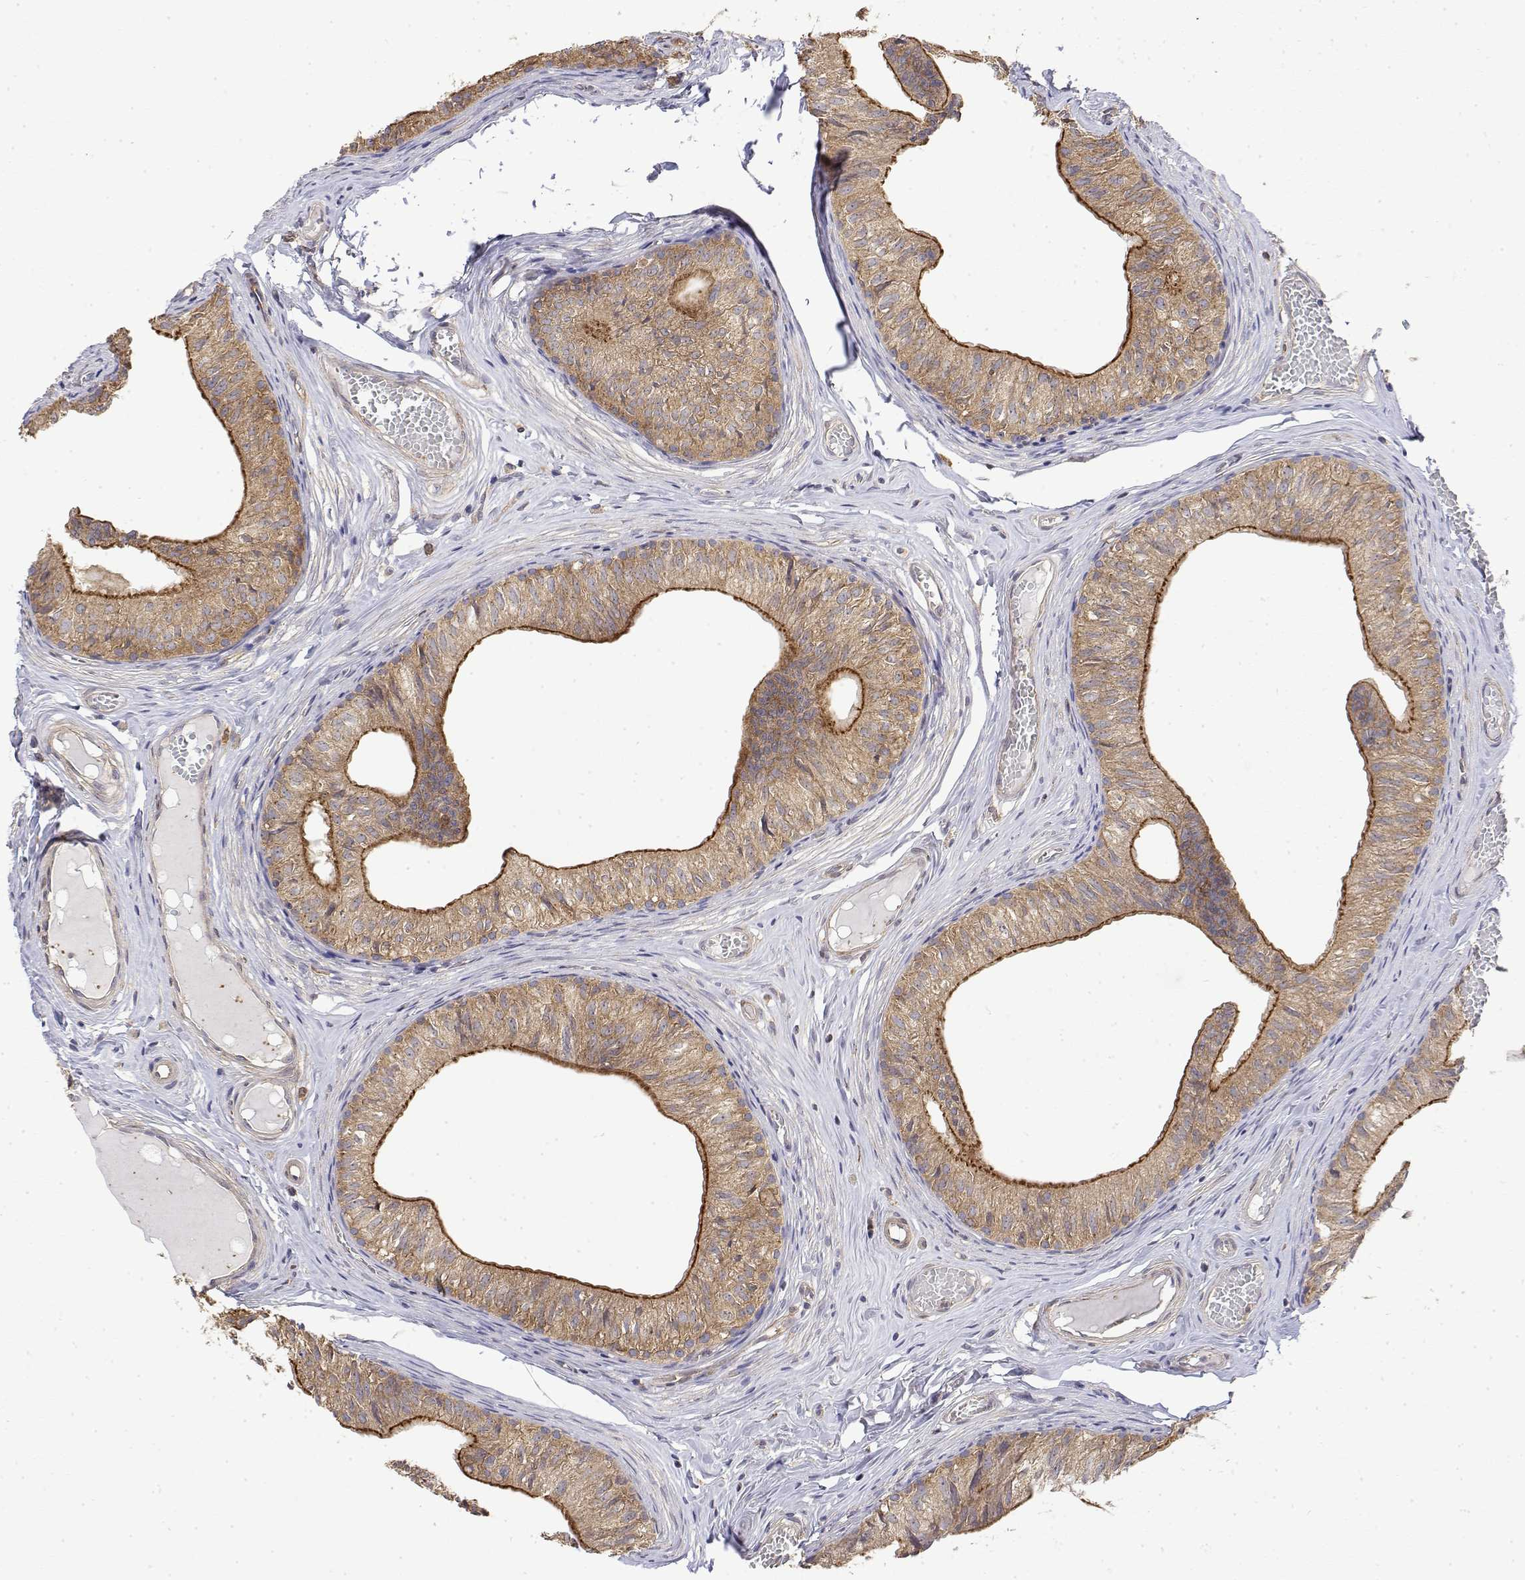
{"staining": {"intensity": "moderate", "quantity": ">75%", "location": "cytoplasmic/membranous"}, "tissue": "epididymis", "cell_type": "Glandular cells", "image_type": "normal", "snomed": [{"axis": "morphology", "description": "Normal tissue, NOS"}, {"axis": "topography", "description": "Epididymis"}], "caption": "Protein expression analysis of unremarkable epididymis displays moderate cytoplasmic/membranous expression in about >75% of glandular cells.", "gene": "PACSIN2", "patient": {"sex": "male", "age": 25}}